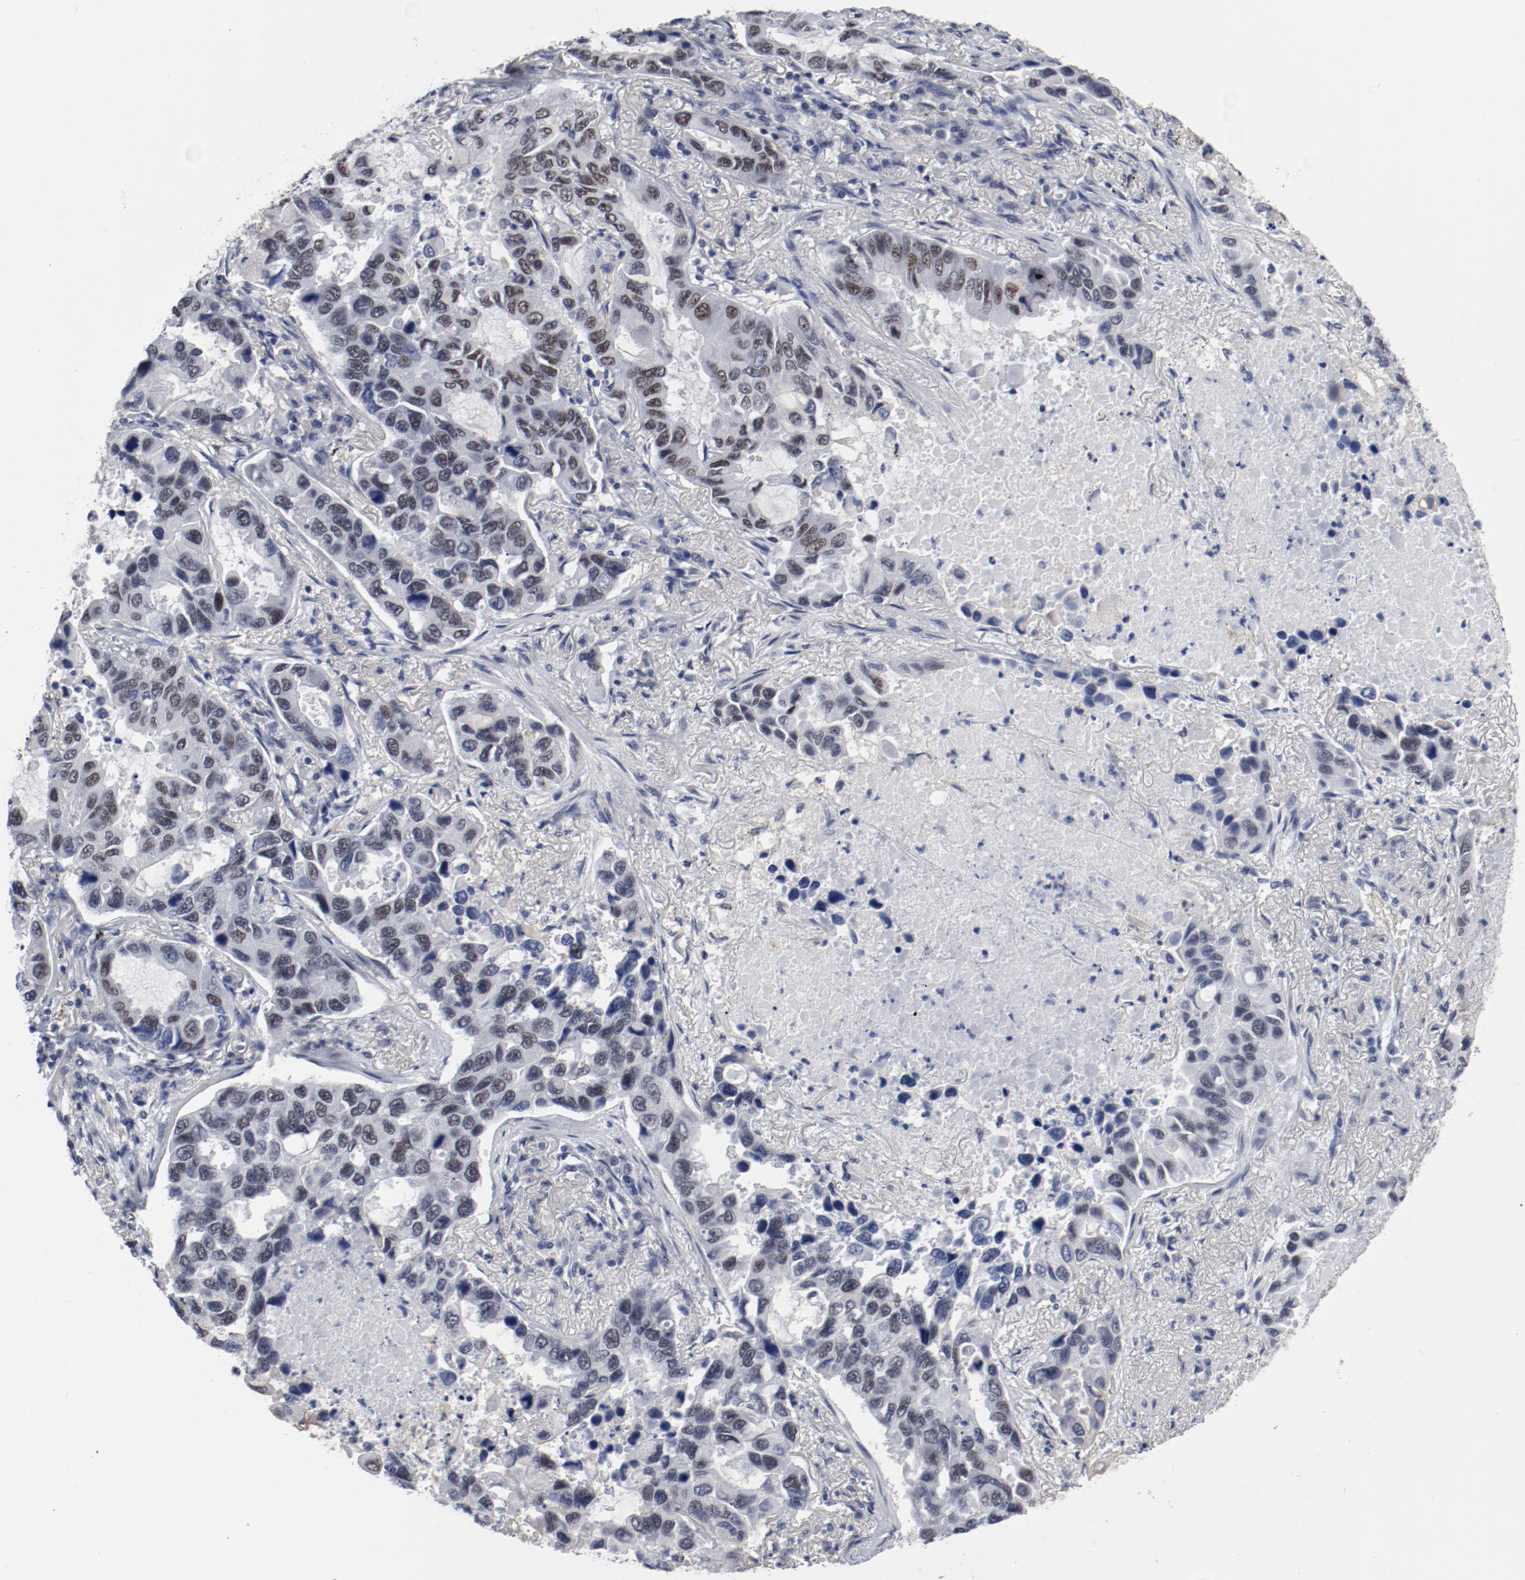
{"staining": {"intensity": "weak", "quantity": "25%-75%", "location": "nuclear"}, "tissue": "lung cancer", "cell_type": "Tumor cells", "image_type": "cancer", "snomed": [{"axis": "morphology", "description": "Adenocarcinoma, NOS"}, {"axis": "topography", "description": "Lung"}], "caption": "A brown stain shows weak nuclear staining of a protein in human lung cancer (adenocarcinoma) tumor cells.", "gene": "ANKLE2", "patient": {"sex": "male", "age": 64}}